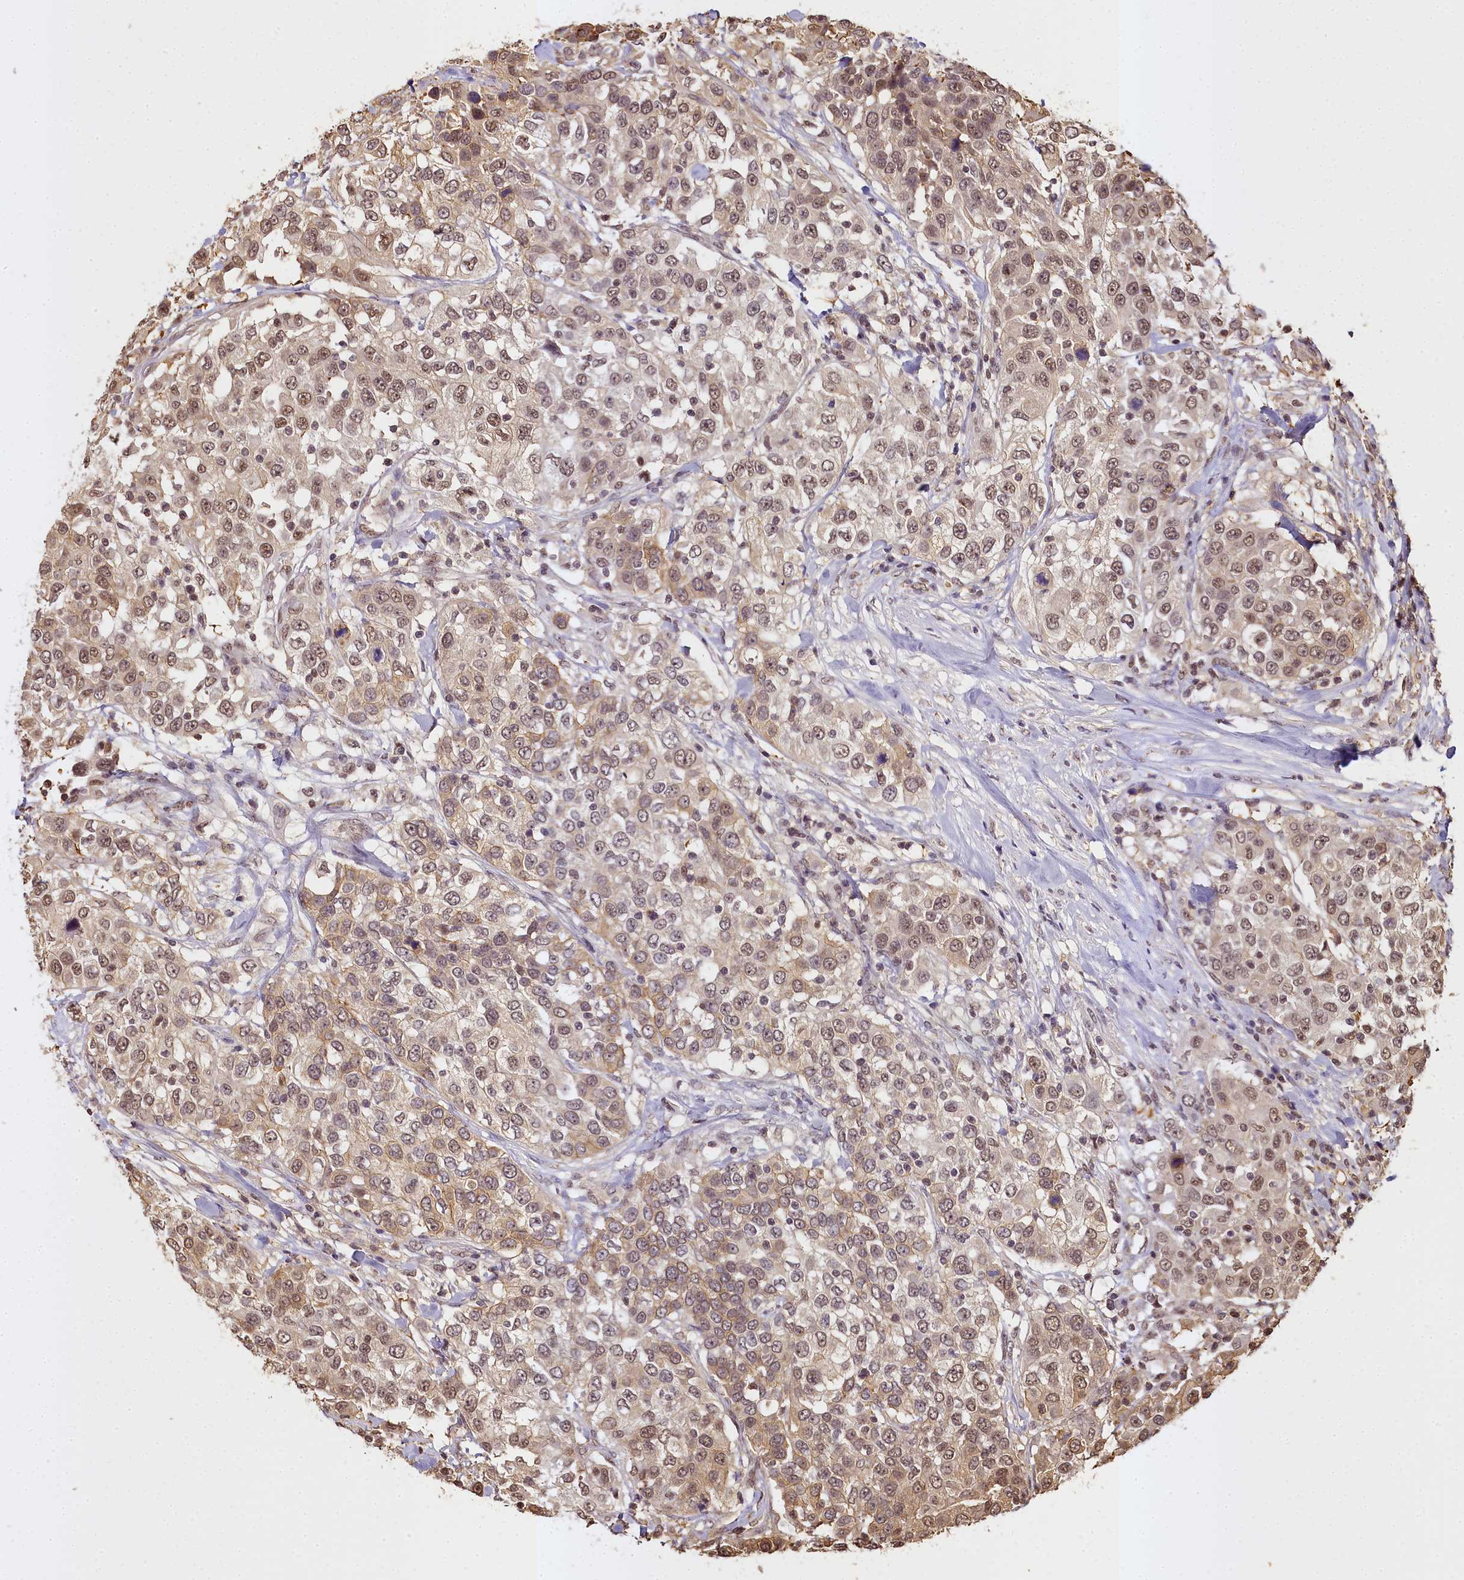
{"staining": {"intensity": "moderate", "quantity": ">75%", "location": "cytoplasmic/membranous,nuclear"}, "tissue": "urothelial cancer", "cell_type": "Tumor cells", "image_type": "cancer", "snomed": [{"axis": "morphology", "description": "Urothelial carcinoma, High grade"}, {"axis": "topography", "description": "Urinary bladder"}], "caption": "IHC of human urothelial cancer demonstrates medium levels of moderate cytoplasmic/membranous and nuclear staining in approximately >75% of tumor cells. The protein is stained brown, and the nuclei are stained in blue (DAB (3,3'-diaminobenzidine) IHC with brightfield microscopy, high magnification).", "gene": "PPP4C", "patient": {"sex": "female", "age": 80}}